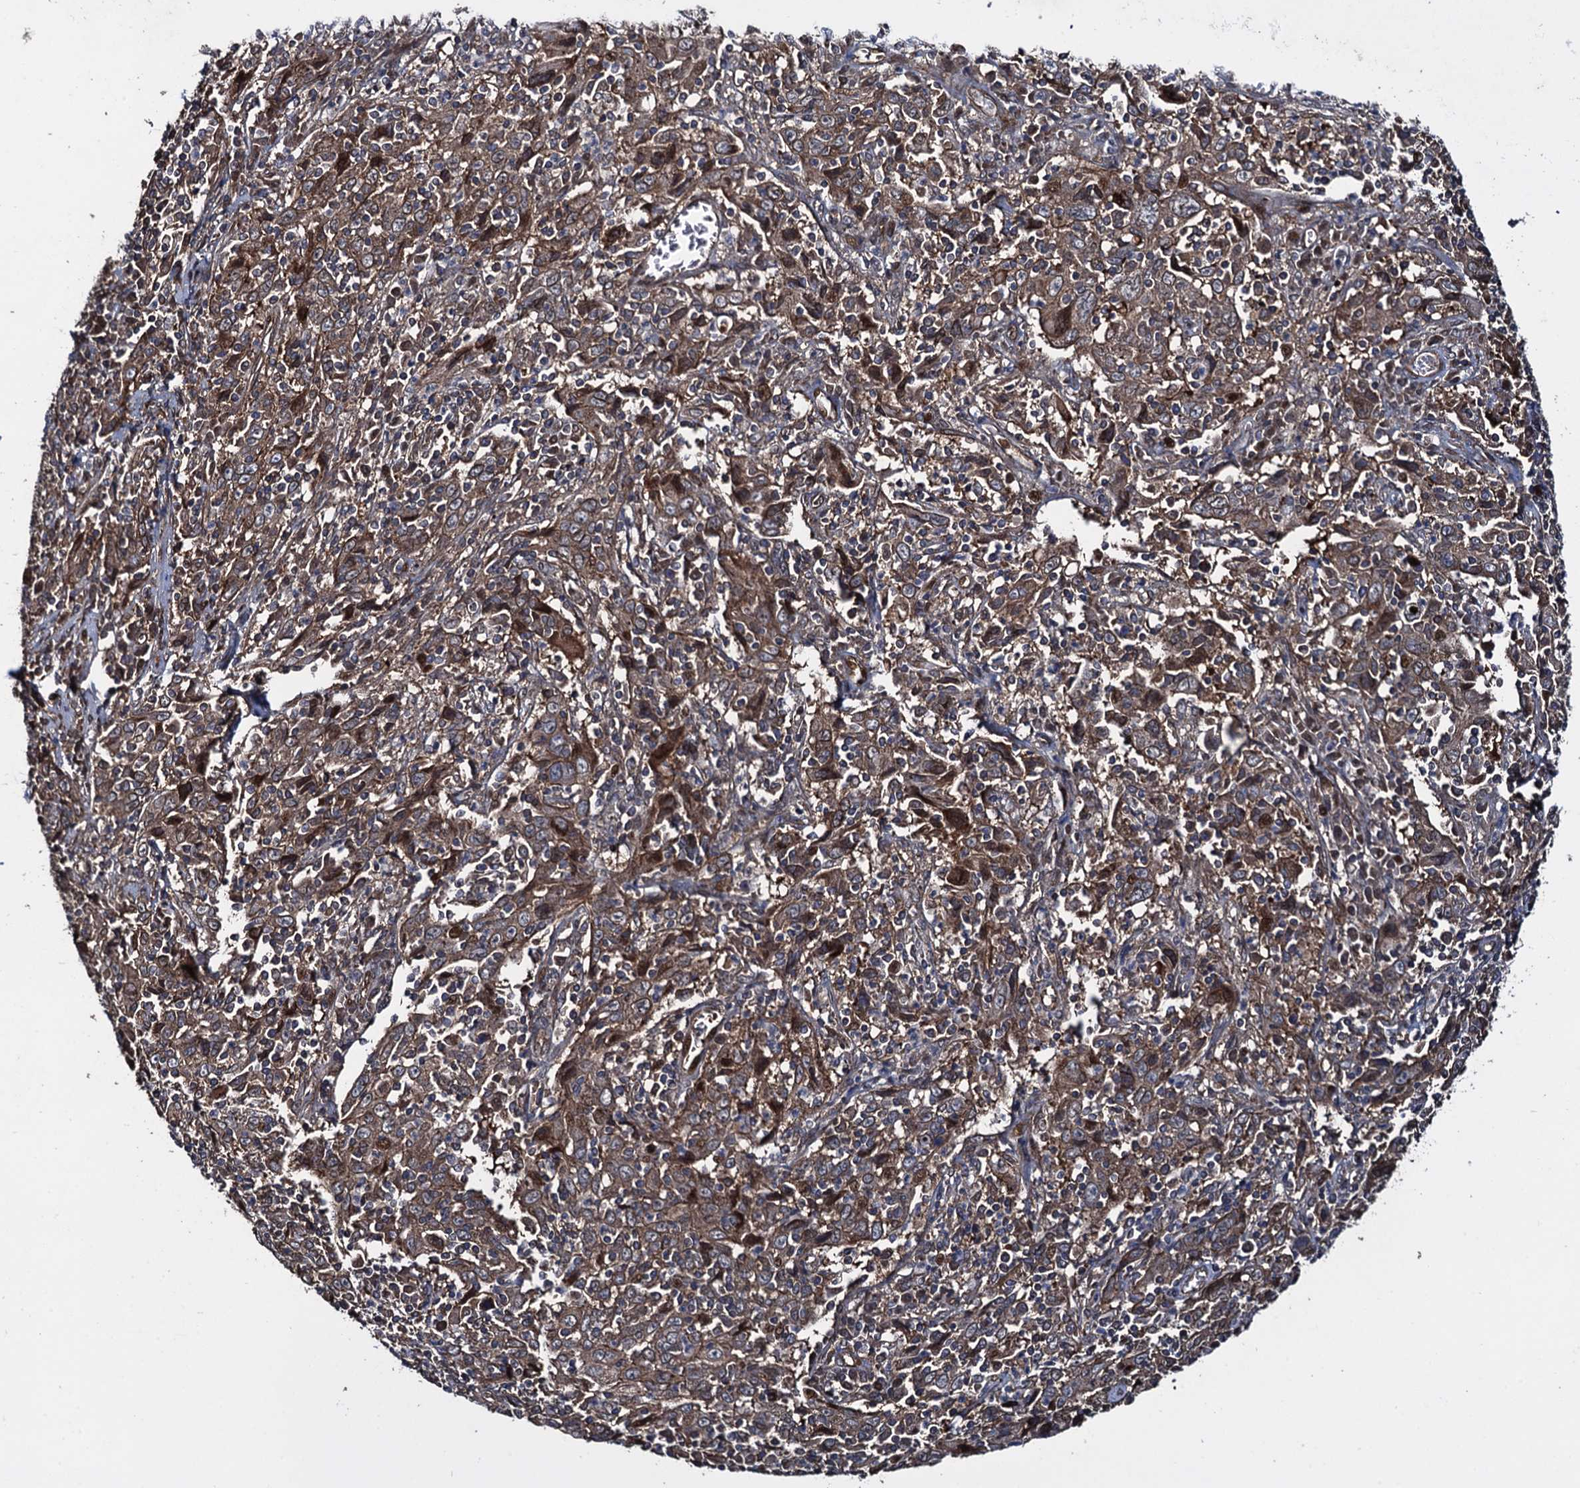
{"staining": {"intensity": "moderate", "quantity": ">75%", "location": "cytoplasmic/membranous"}, "tissue": "cervical cancer", "cell_type": "Tumor cells", "image_type": "cancer", "snomed": [{"axis": "morphology", "description": "Squamous cell carcinoma, NOS"}, {"axis": "topography", "description": "Cervix"}], "caption": "An immunohistochemistry (IHC) micrograph of neoplastic tissue is shown. Protein staining in brown shows moderate cytoplasmic/membranous positivity in cervical cancer within tumor cells. The protein is stained brown, and the nuclei are stained in blue (DAB (3,3'-diaminobenzidine) IHC with brightfield microscopy, high magnification).", "gene": "RHOBTB1", "patient": {"sex": "female", "age": 46}}